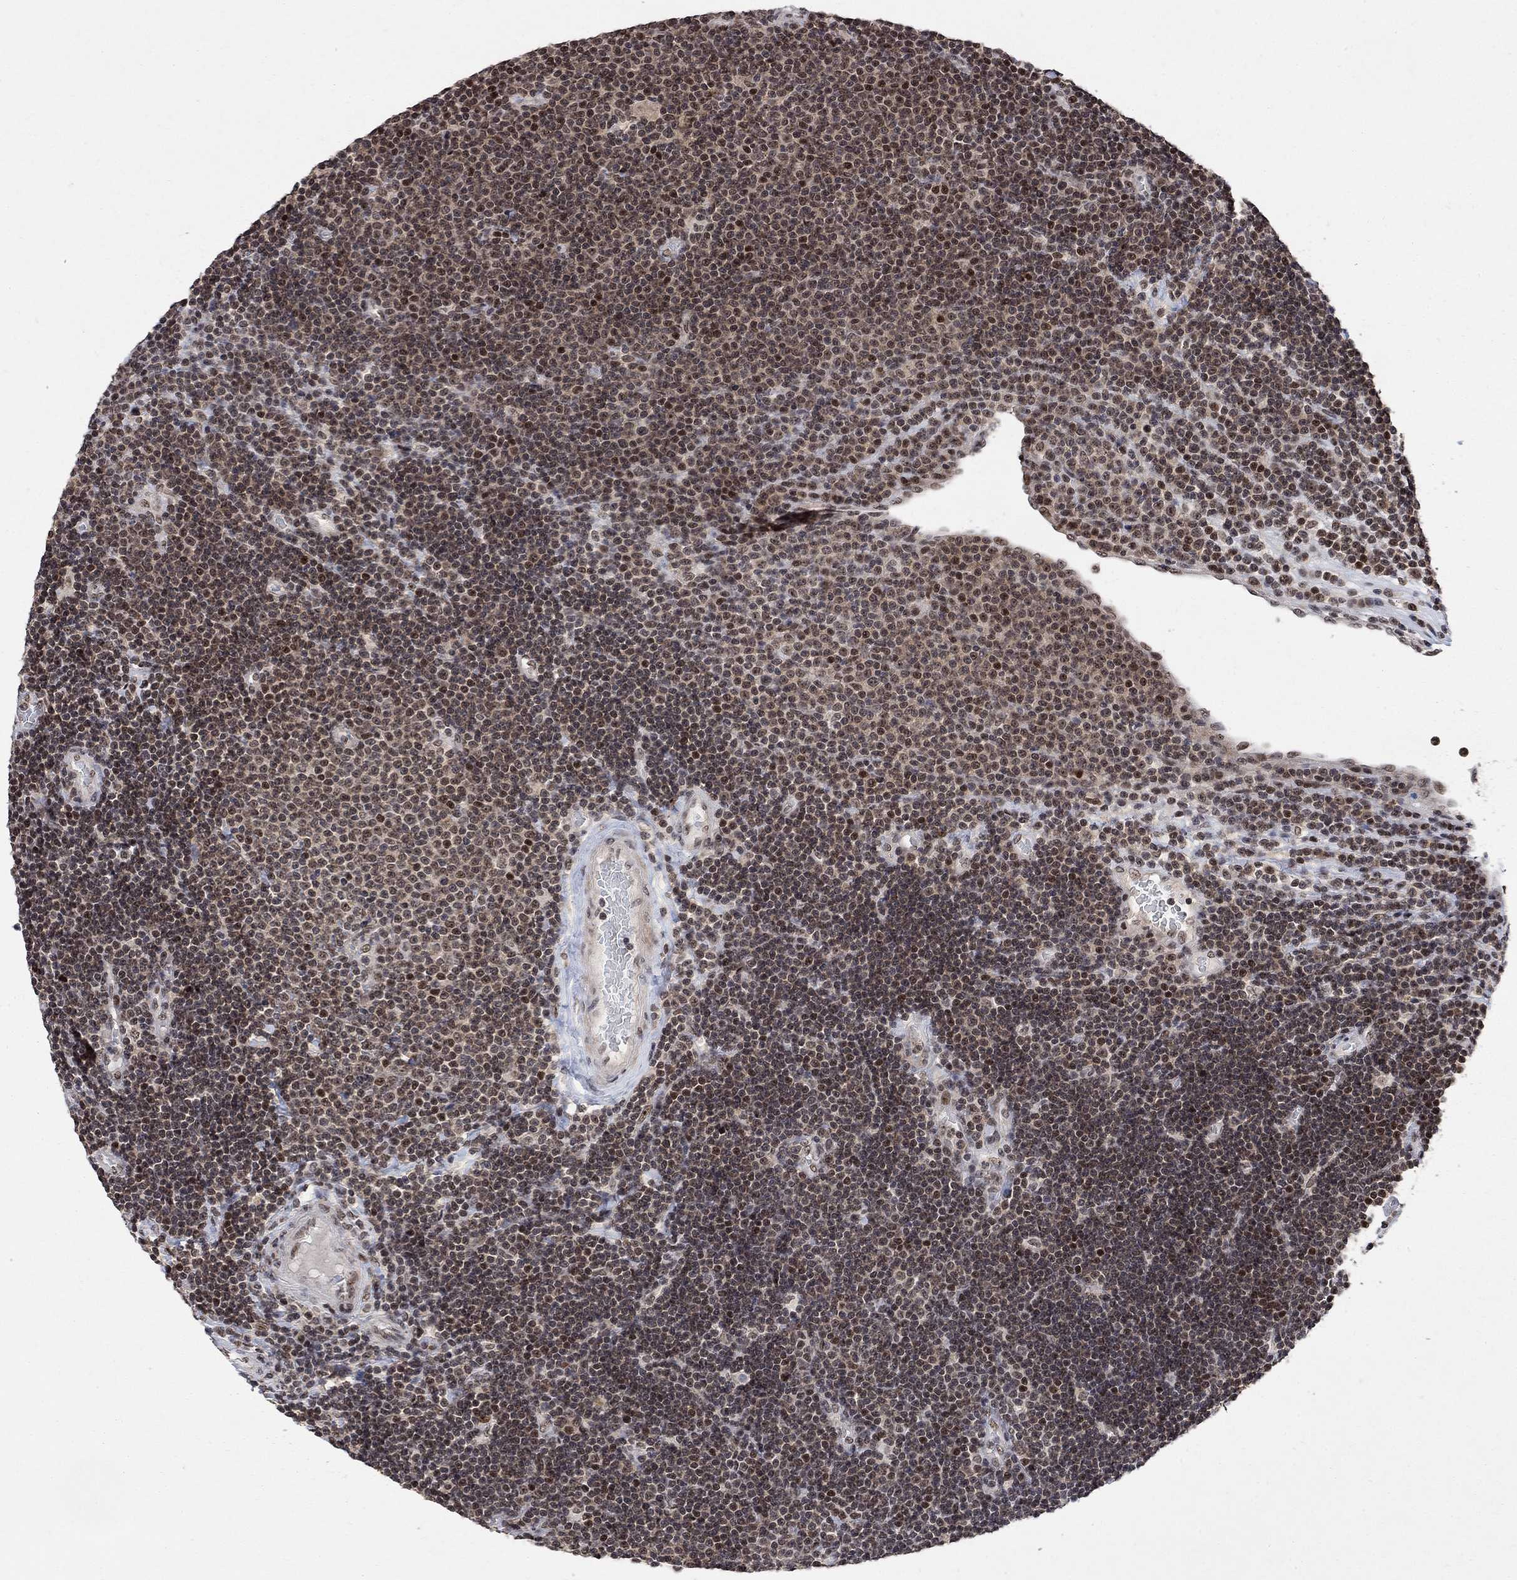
{"staining": {"intensity": "negative", "quantity": "none", "location": "none"}, "tissue": "lymphoma", "cell_type": "Tumor cells", "image_type": "cancer", "snomed": [{"axis": "morphology", "description": "Malignant lymphoma, non-Hodgkin's type, Low grade"}, {"axis": "topography", "description": "Brain"}], "caption": "Immunohistochemistry micrograph of human malignant lymphoma, non-Hodgkin's type (low-grade) stained for a protein (brown), which reveals no staining in tumor cells.", "gene": "E4F1", "patient": {"sex": "female", "age": 66}}